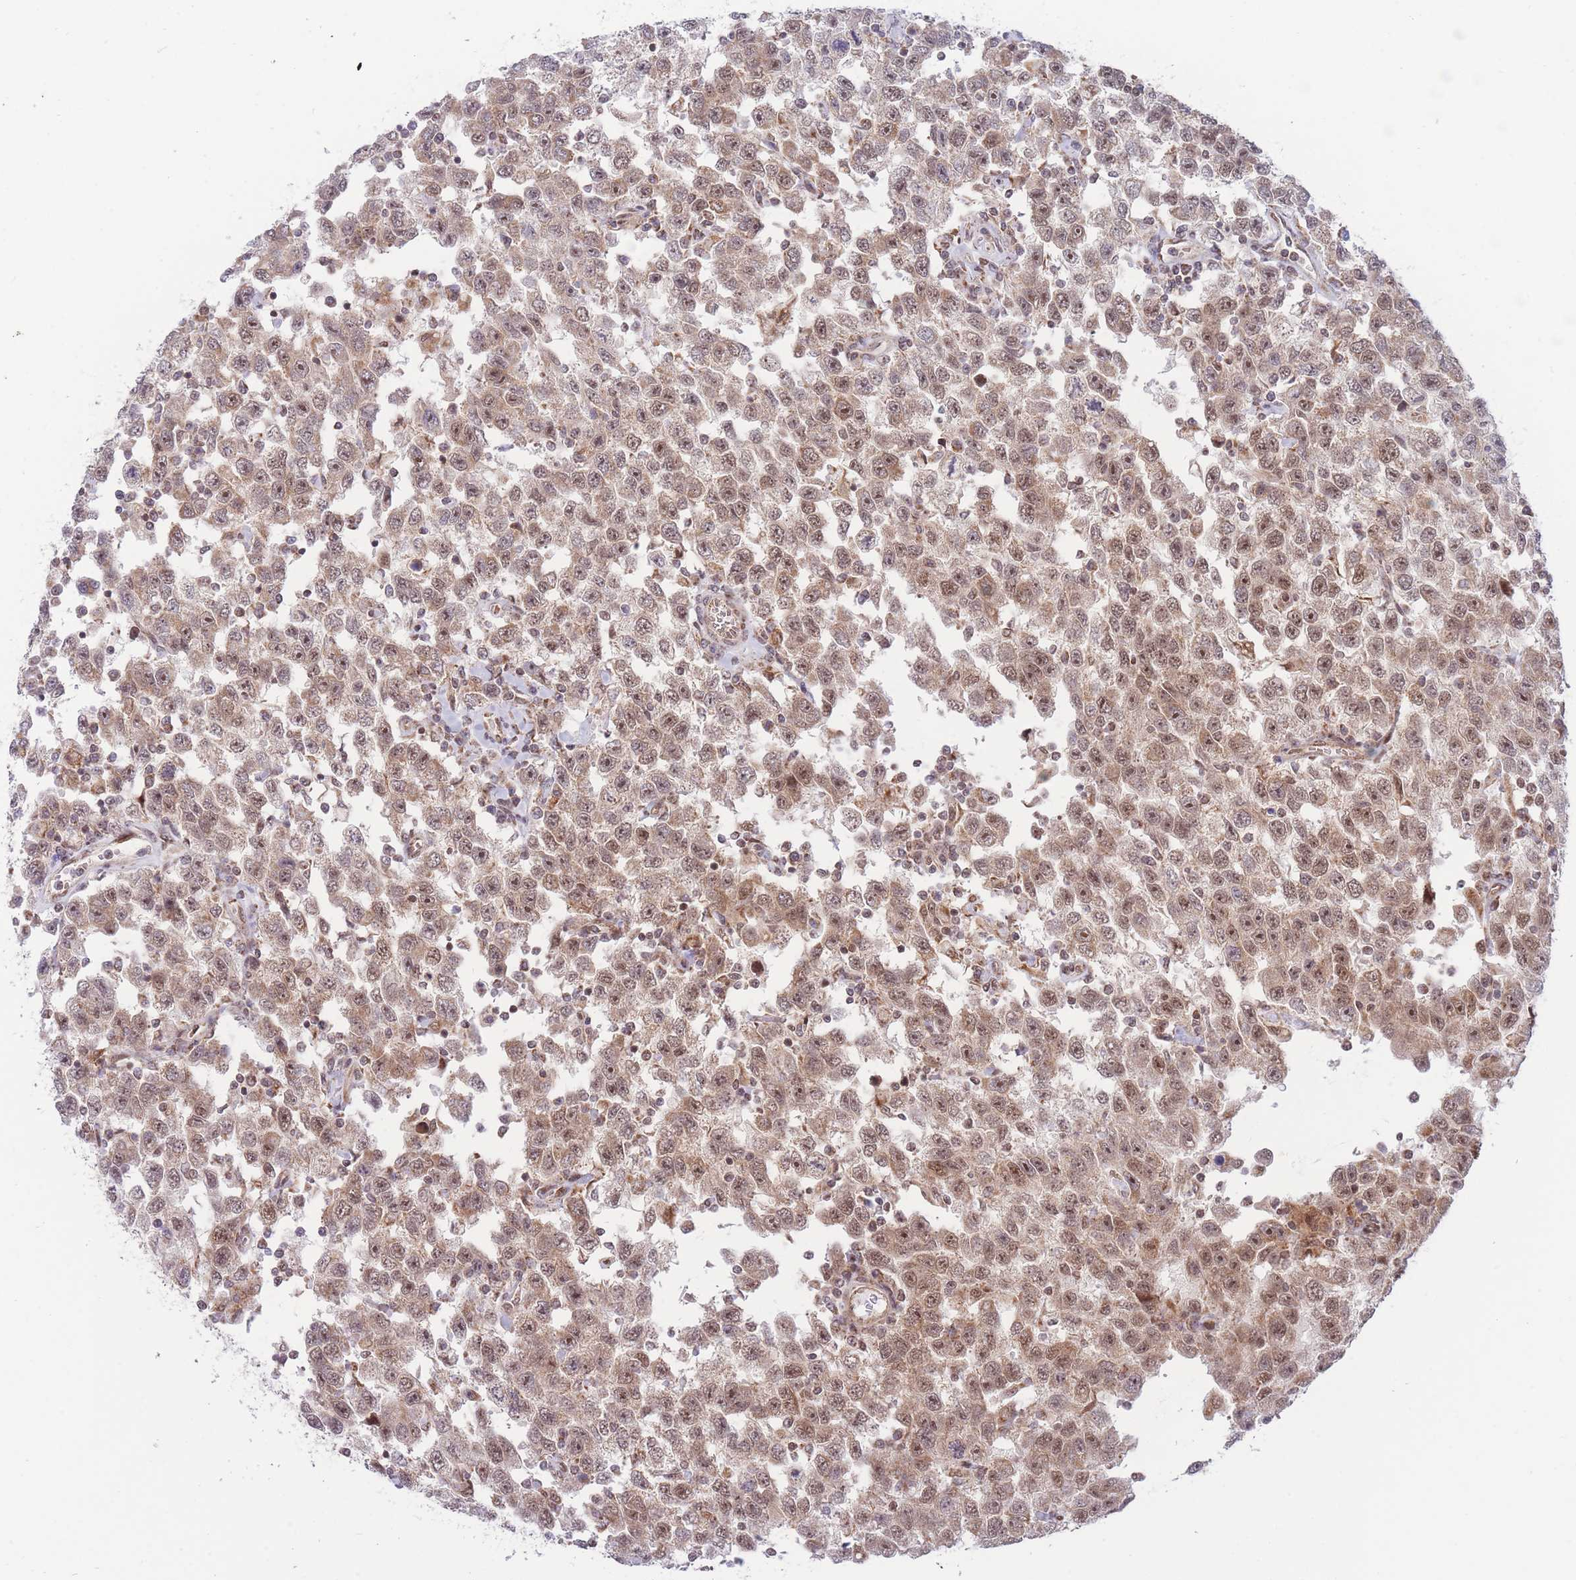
{"staining": {"intensity": "moderate", "quantity": ">75%", "location": "nuclear"}, "tissue": "testis cancer", "cell_type": "Tumor cells", "image_type": "cancer", "snomed": [{"axis": "morphology", "description": "Seminoma, NOS"}, {"axis": "topography", "description": "Testis"}], "caption": "DAB (3,3'-diaminobenzidine) immunohistochemical staining of testis cancer reveals moderate nuclear protein expression in approximately >75% of tumor cells.", "gene": "BOD1L1", "patient": {"sex": "male", "age": 41}}